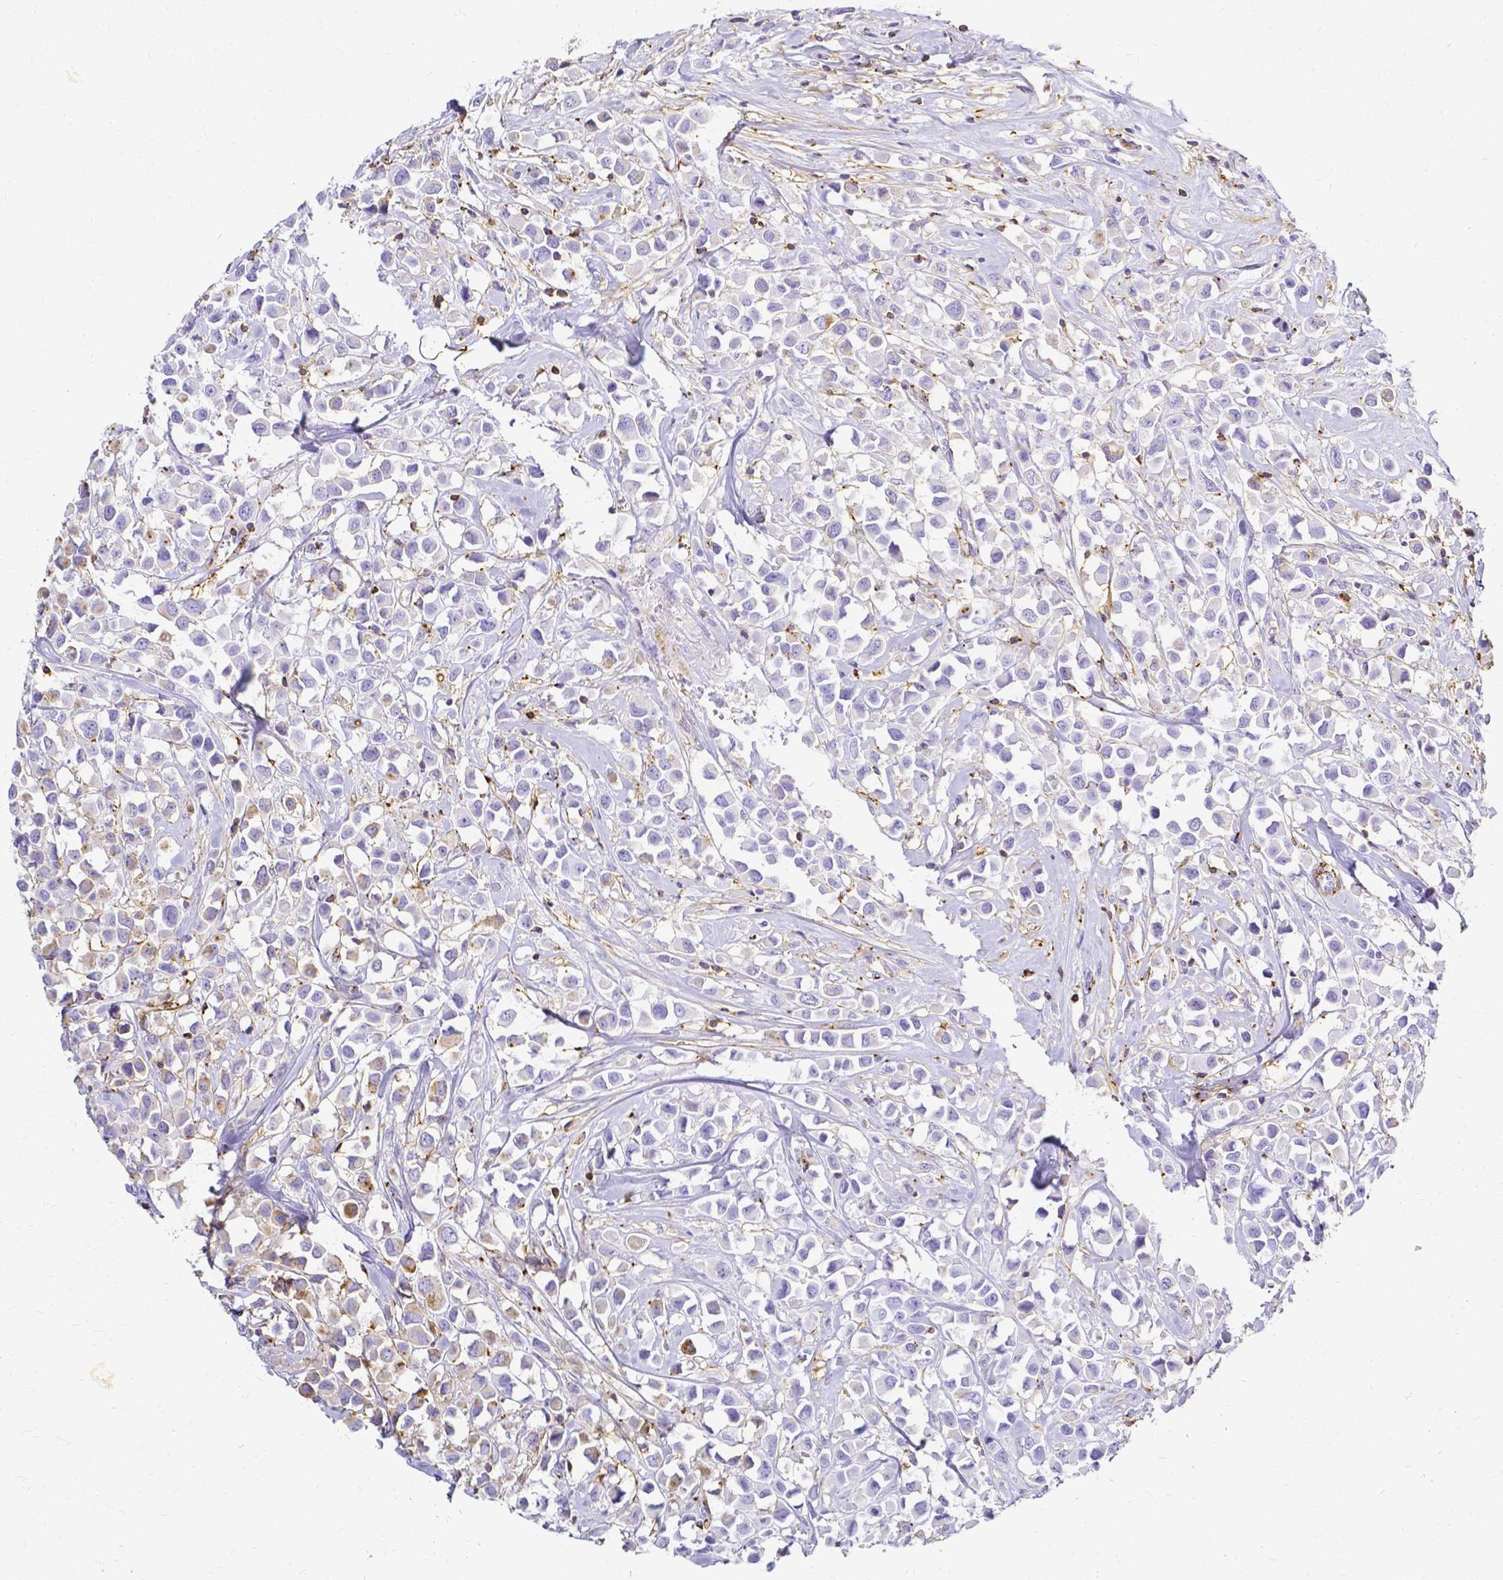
{"staining": {"intensity": "weak", "quantity": "<25%", "location": "cytoplasmic/membranous"}, "tissue": "breast cancer", "cell_type": "Tumor cells", "image_type": "cancer", "snomed": [{"axis": "morphology", "description": "Duct carcinoma"}, {"axis": "topography", "description": "Breast"}], "caption": "Human intraductal carcinoma (breast) stained for a protein using immunohistochemistry shows no staining in tumor cells.", "gene": "HSPA12A", "patient": {"sex": "female", "age": 61}}